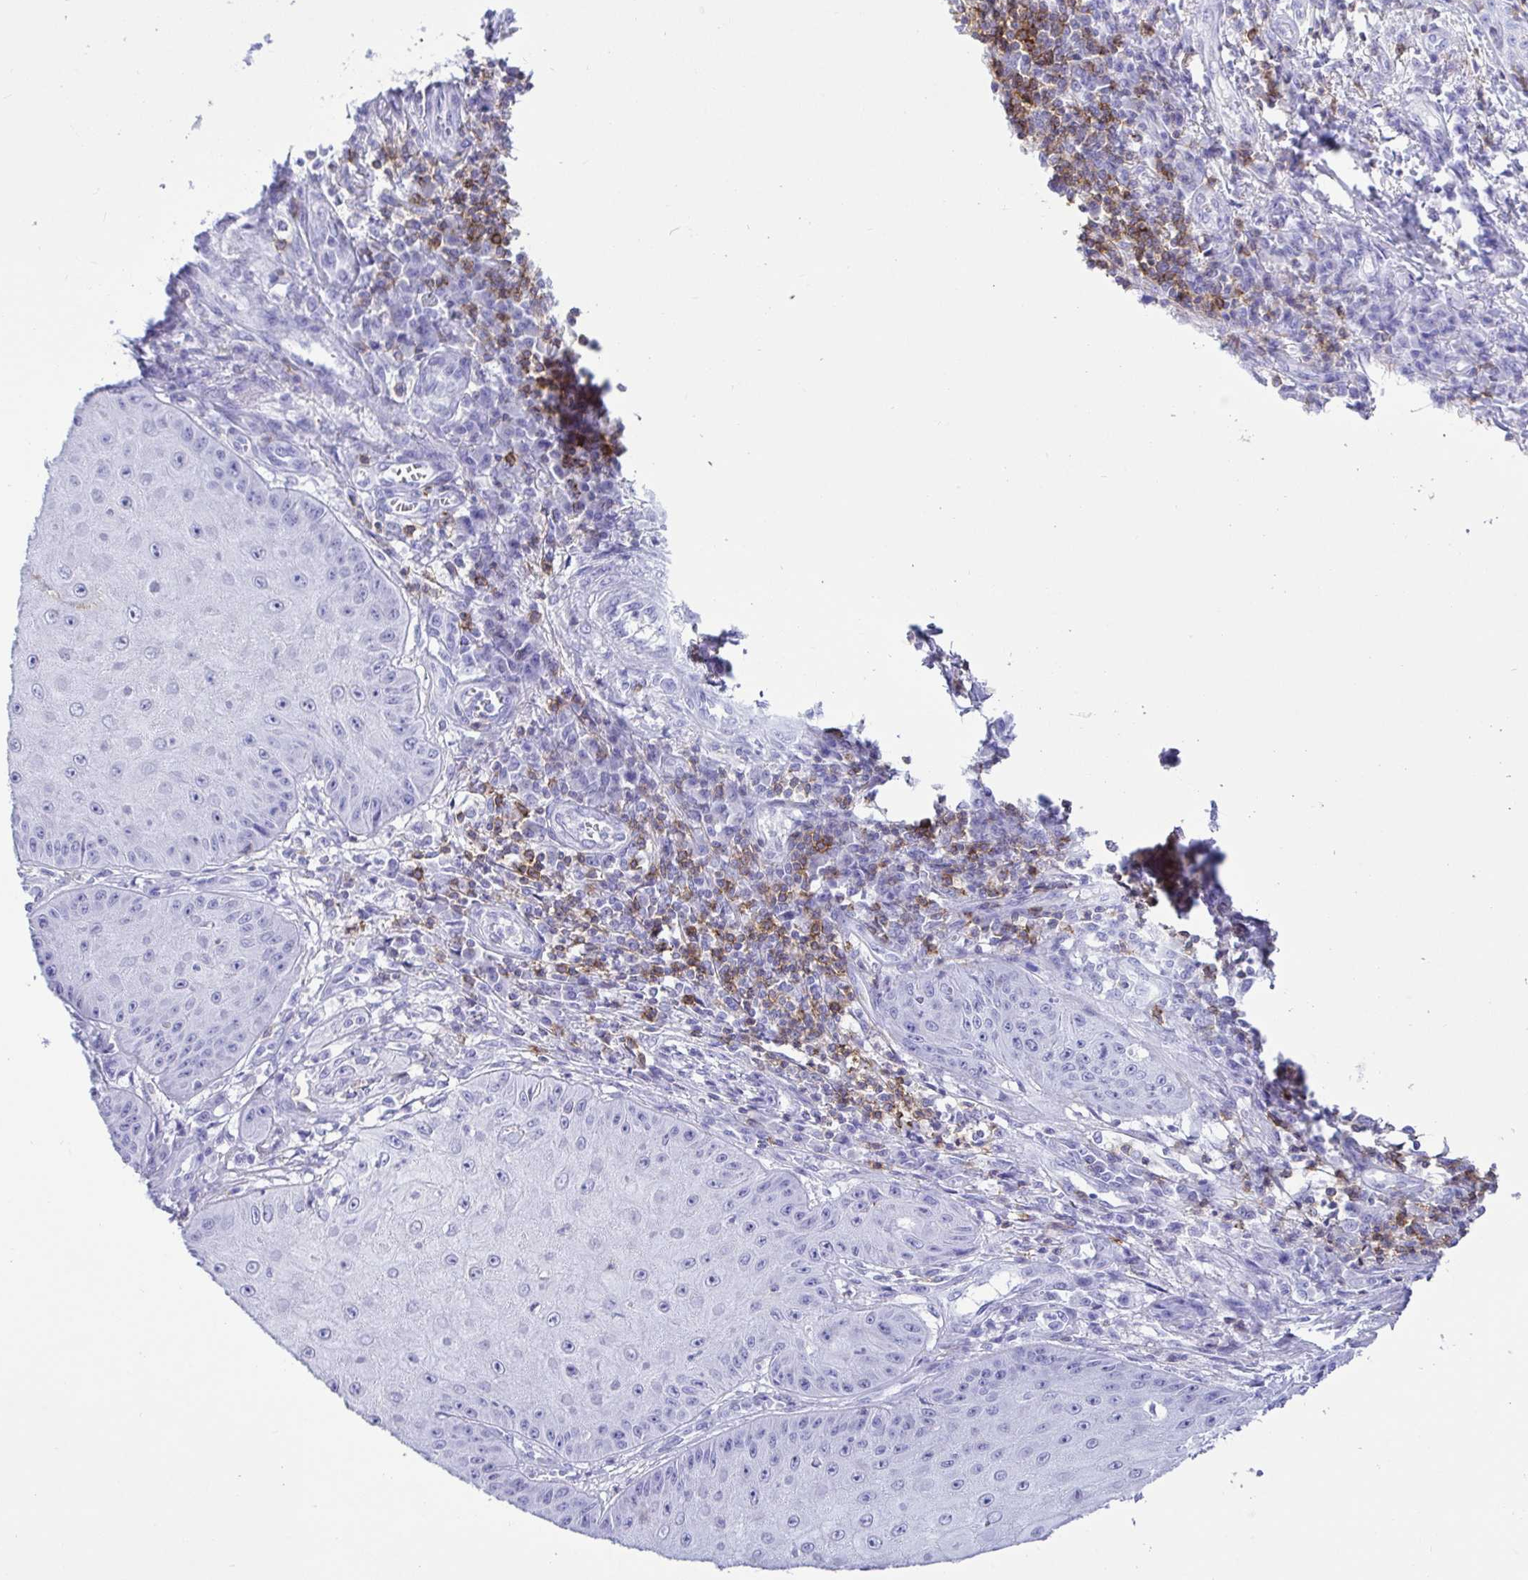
{"staining": {"intensity": "negative", "quantity": "none", "location": "none"}, "tissue": "skin cancer", "cell_type": "Tumor cells", "image_type": "cancer", "snomed": [{"axis": "morphology", "description": "Squamous cell carcinoma, NOS"}, {"axis": "topography", "description": "Skin"}], "caption": "Immunohistochemistry of squamous cell carcinoma (skin) displays no positivity in tumor cells.", "gene": "CD5", "patient": {"sex": "male", "age": 70}}